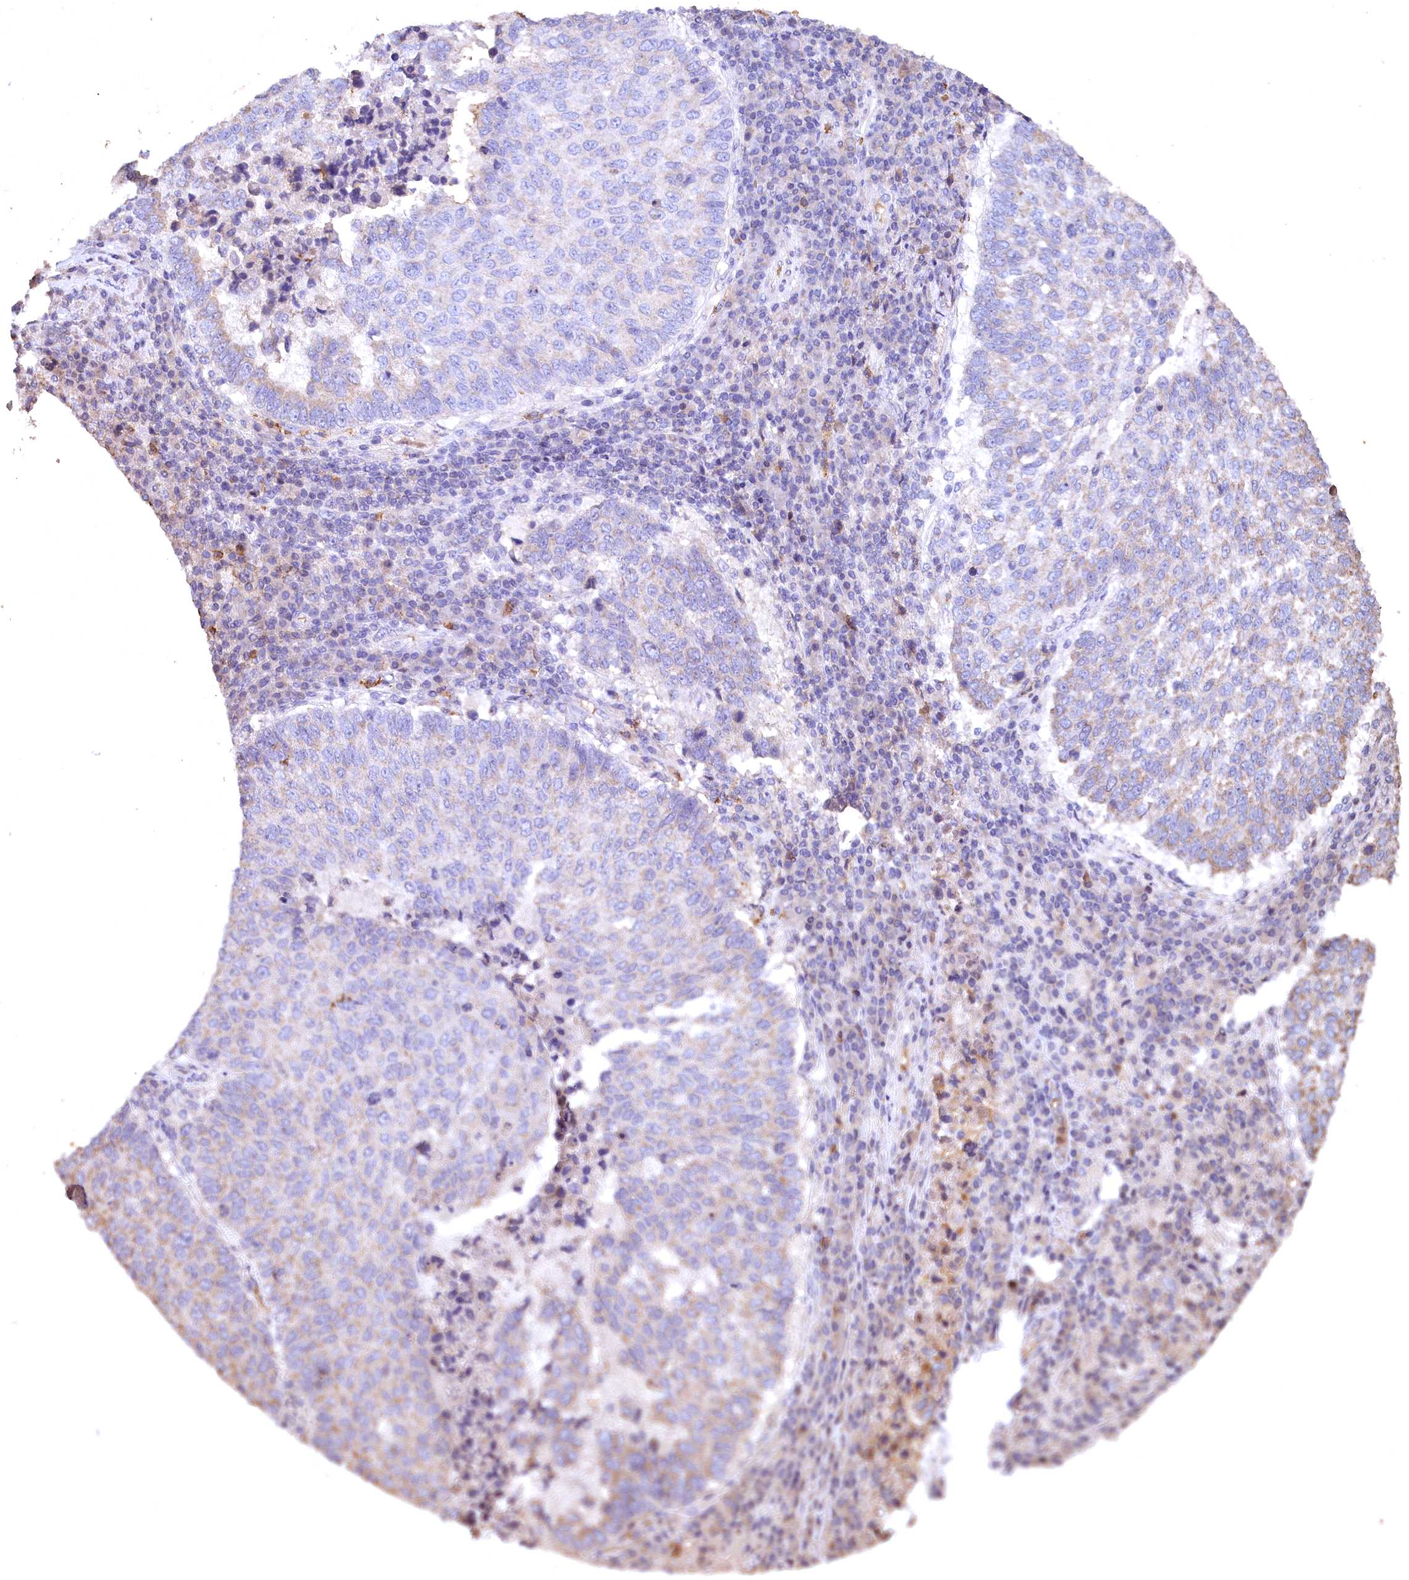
{"staining": {"intensity": "weak", "quantity": "<25%", "location": "cytoplasmic/membranous"}, "tissue": "lung cancer", "cell_type": "Tumor cells", "image_type": "cancer", "snomed": [{"axis": "morphology", "description": "Squamous cell carcinoma, NOS"}, {"axis": "topography", "description": "Lung"}], "caption": "High power microscopy histopathology image of an immunohistochemistry micrograph of lung squamous cell carcinoma, revealing no significant staining in tumor cells.", "gene": "SPTA1", "patient": {"sex": "male", "age": 73}}